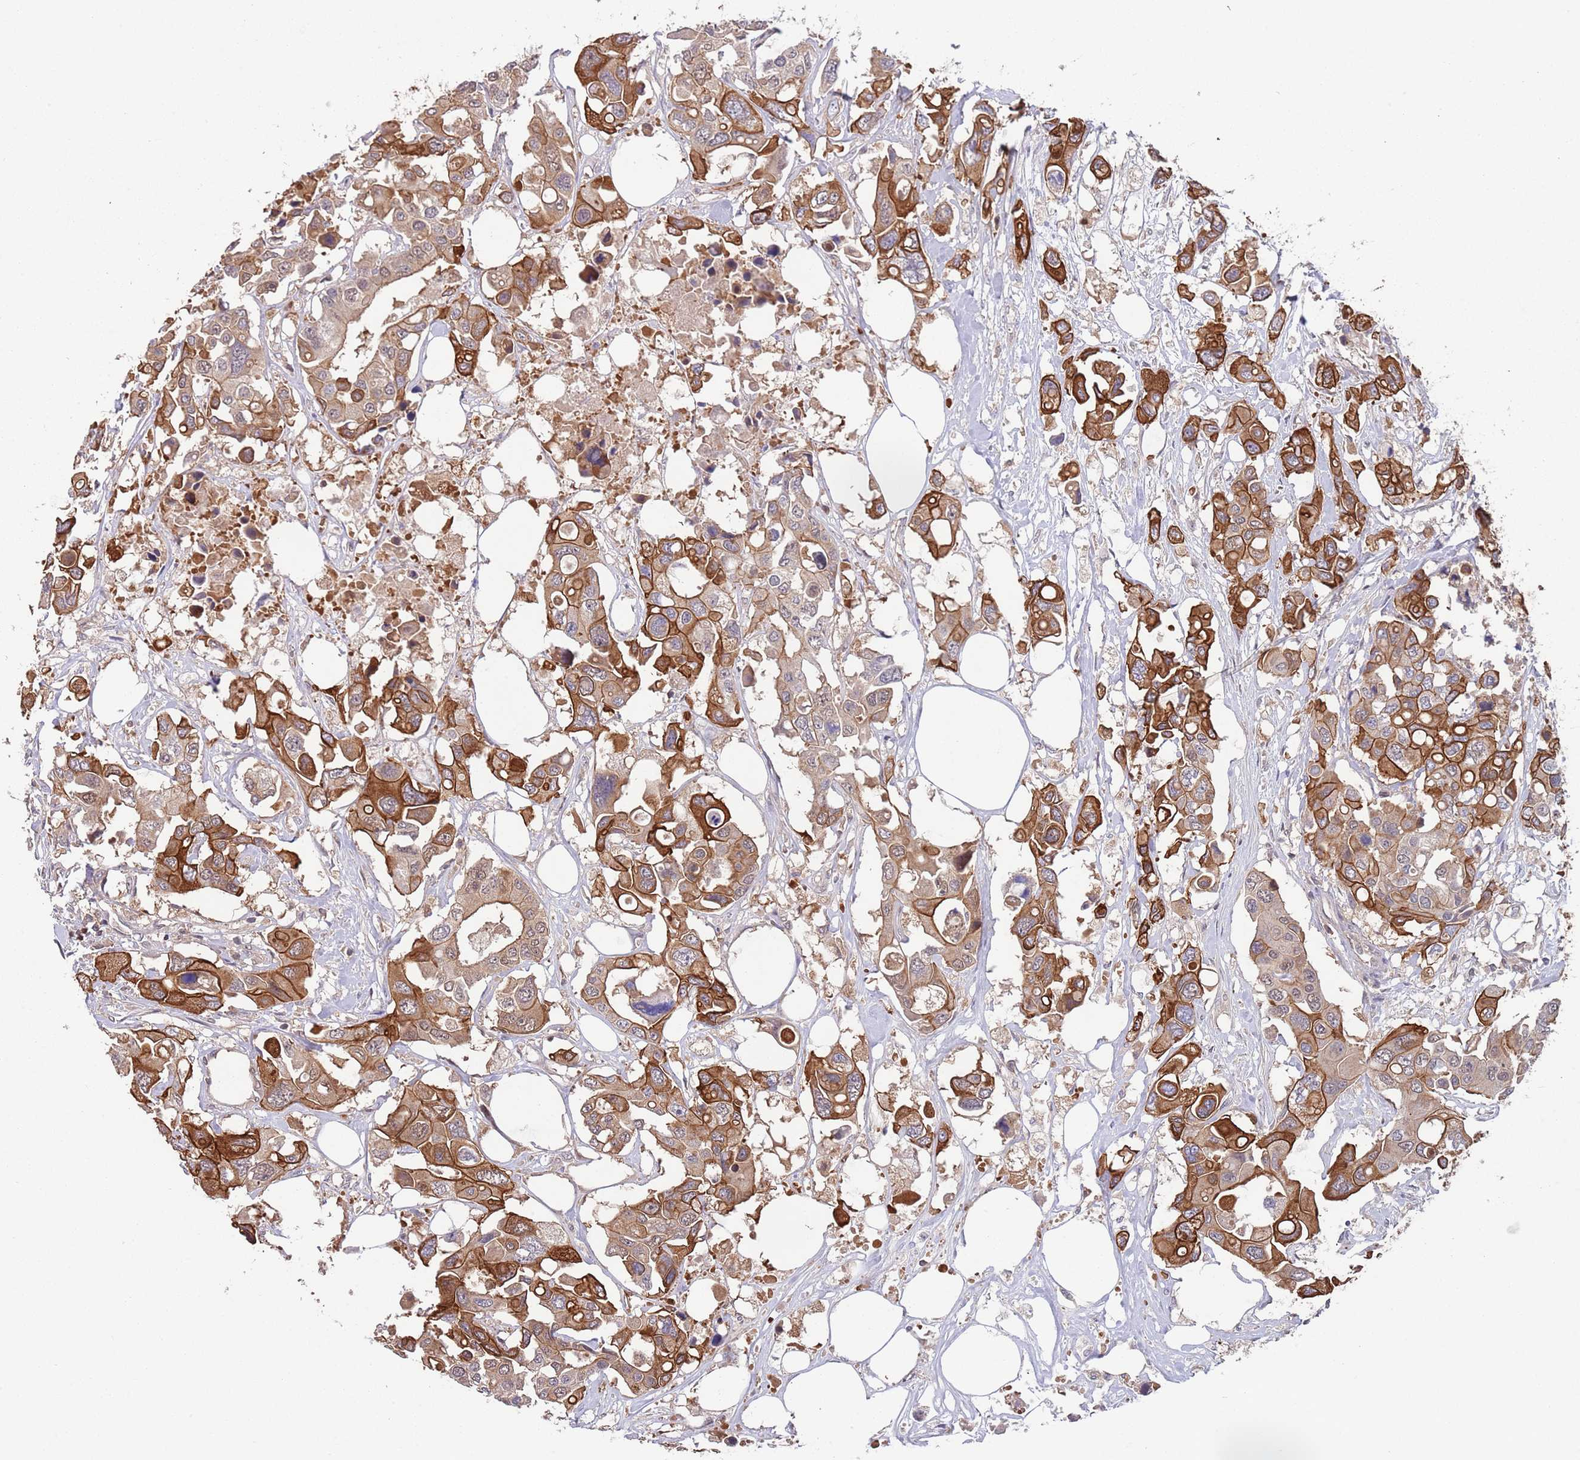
{"staining": {"intensity": "strong", "quantity": ">75%", "location": "cytoplasmic/membranous"}, "tissue": "colorectal cancer", "cell_type": "Tumor cells", "image_type": "cancer", "snomed": [{"axis": "morphology", "description": "Adenocarcinoma, NOS"}, {"axis": "topography", "description": "Colon"}], "caption": "Immunohistochemistry (IHC) of human colorectal cancer exhibits high levels of strong cytoplasmic/membranous staining in approximately >75% of tumor cells.", "gene": "GSDMD", "patient": {"sex": "male", "age": 77}}